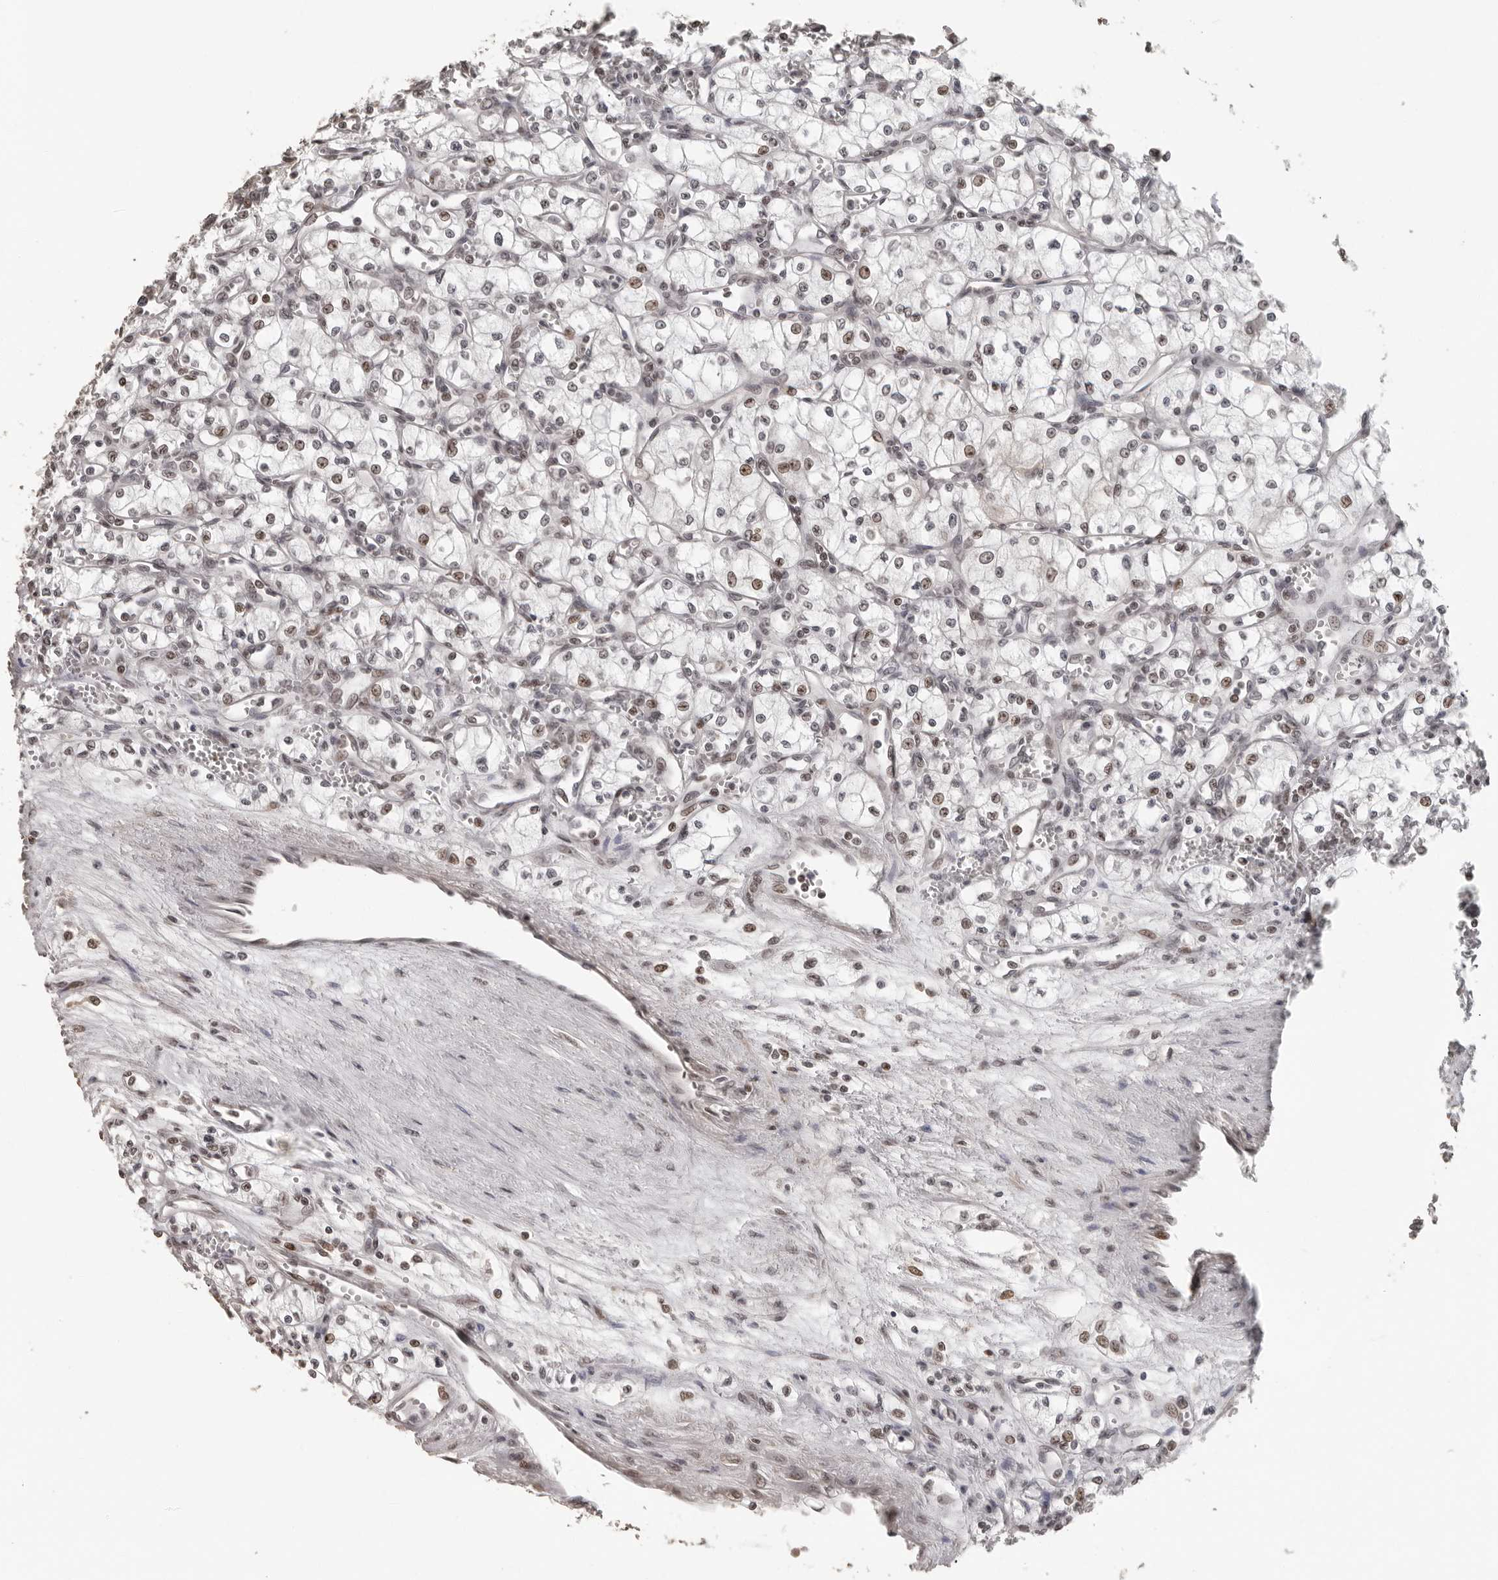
{"staining": {"intensity": "weak", "quantity": "<25%", "location": "nuclear"}, "tissue": "renal cancer", "cell_type": "Tumor cells", "image_type": "cancer", "snomed": [{"axis": "morphology", "description": "Adenocarcinoma, NOS"}, {"axis": "topography", "description": "Kidney"}], "caption": "A high-resolution image shows immunohistochemistry staining of renal cancer, which reveals no significant positivity in tumor cells.", "gene": "ORC1", "patient": {"sex": "male", "age": 59}}